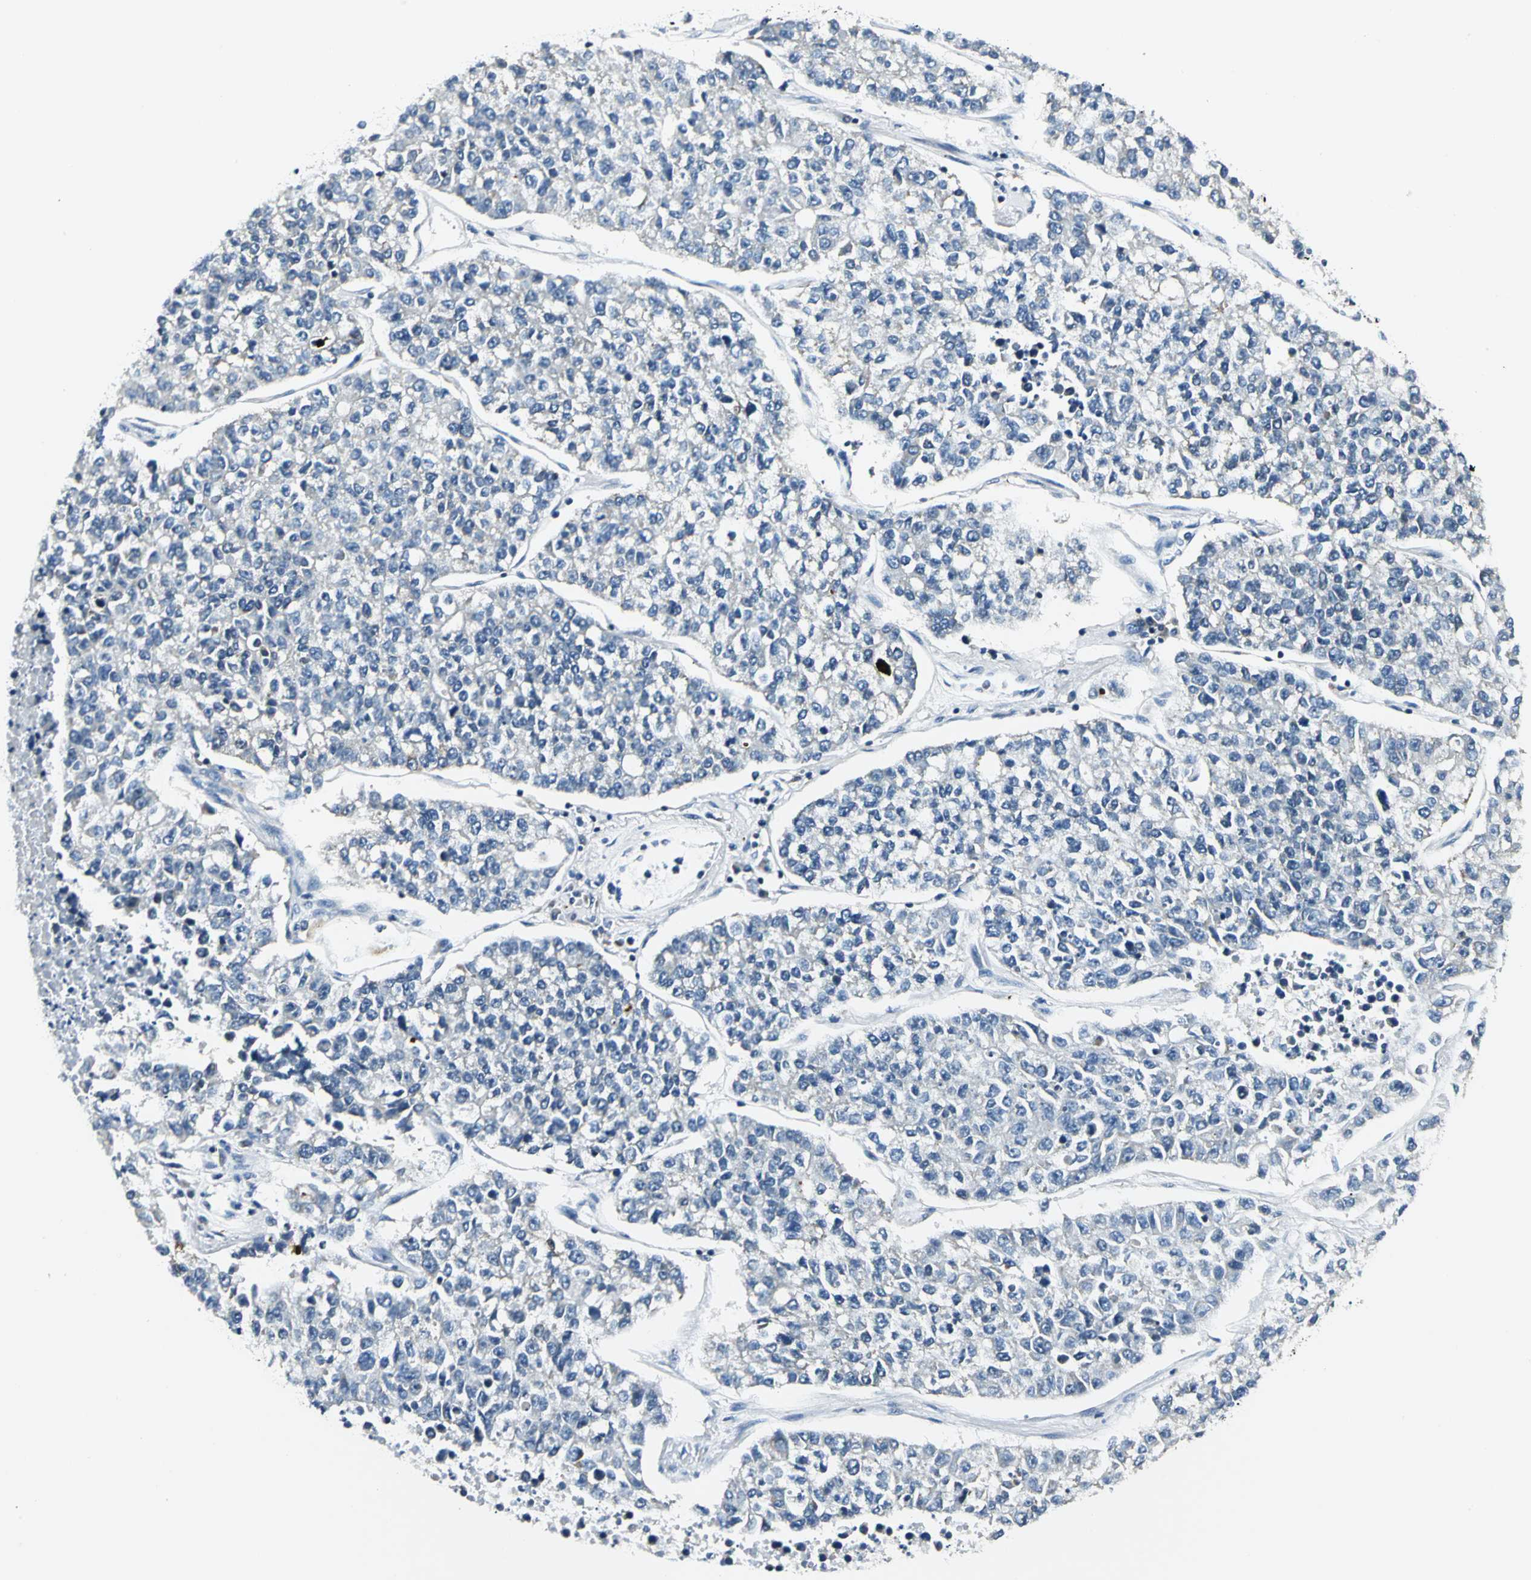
{"staining": {"intensity": "negative", "quantity": "none", "location": "none"}, "tissue": "lung cancer", "cell_type": "Tumor cells", "image_type": "cancer", "snomed": [{"axis": "morphology", "description": "Adenocarcinoma, NOS"}, {"axis": "topography", "description": "Lung"}], "caption": "There is no significant expression in tumor cells of lung cancer (adenocarcinoma).", "gene": "USP40", "patient": {"sex": "male", "age": 49}}